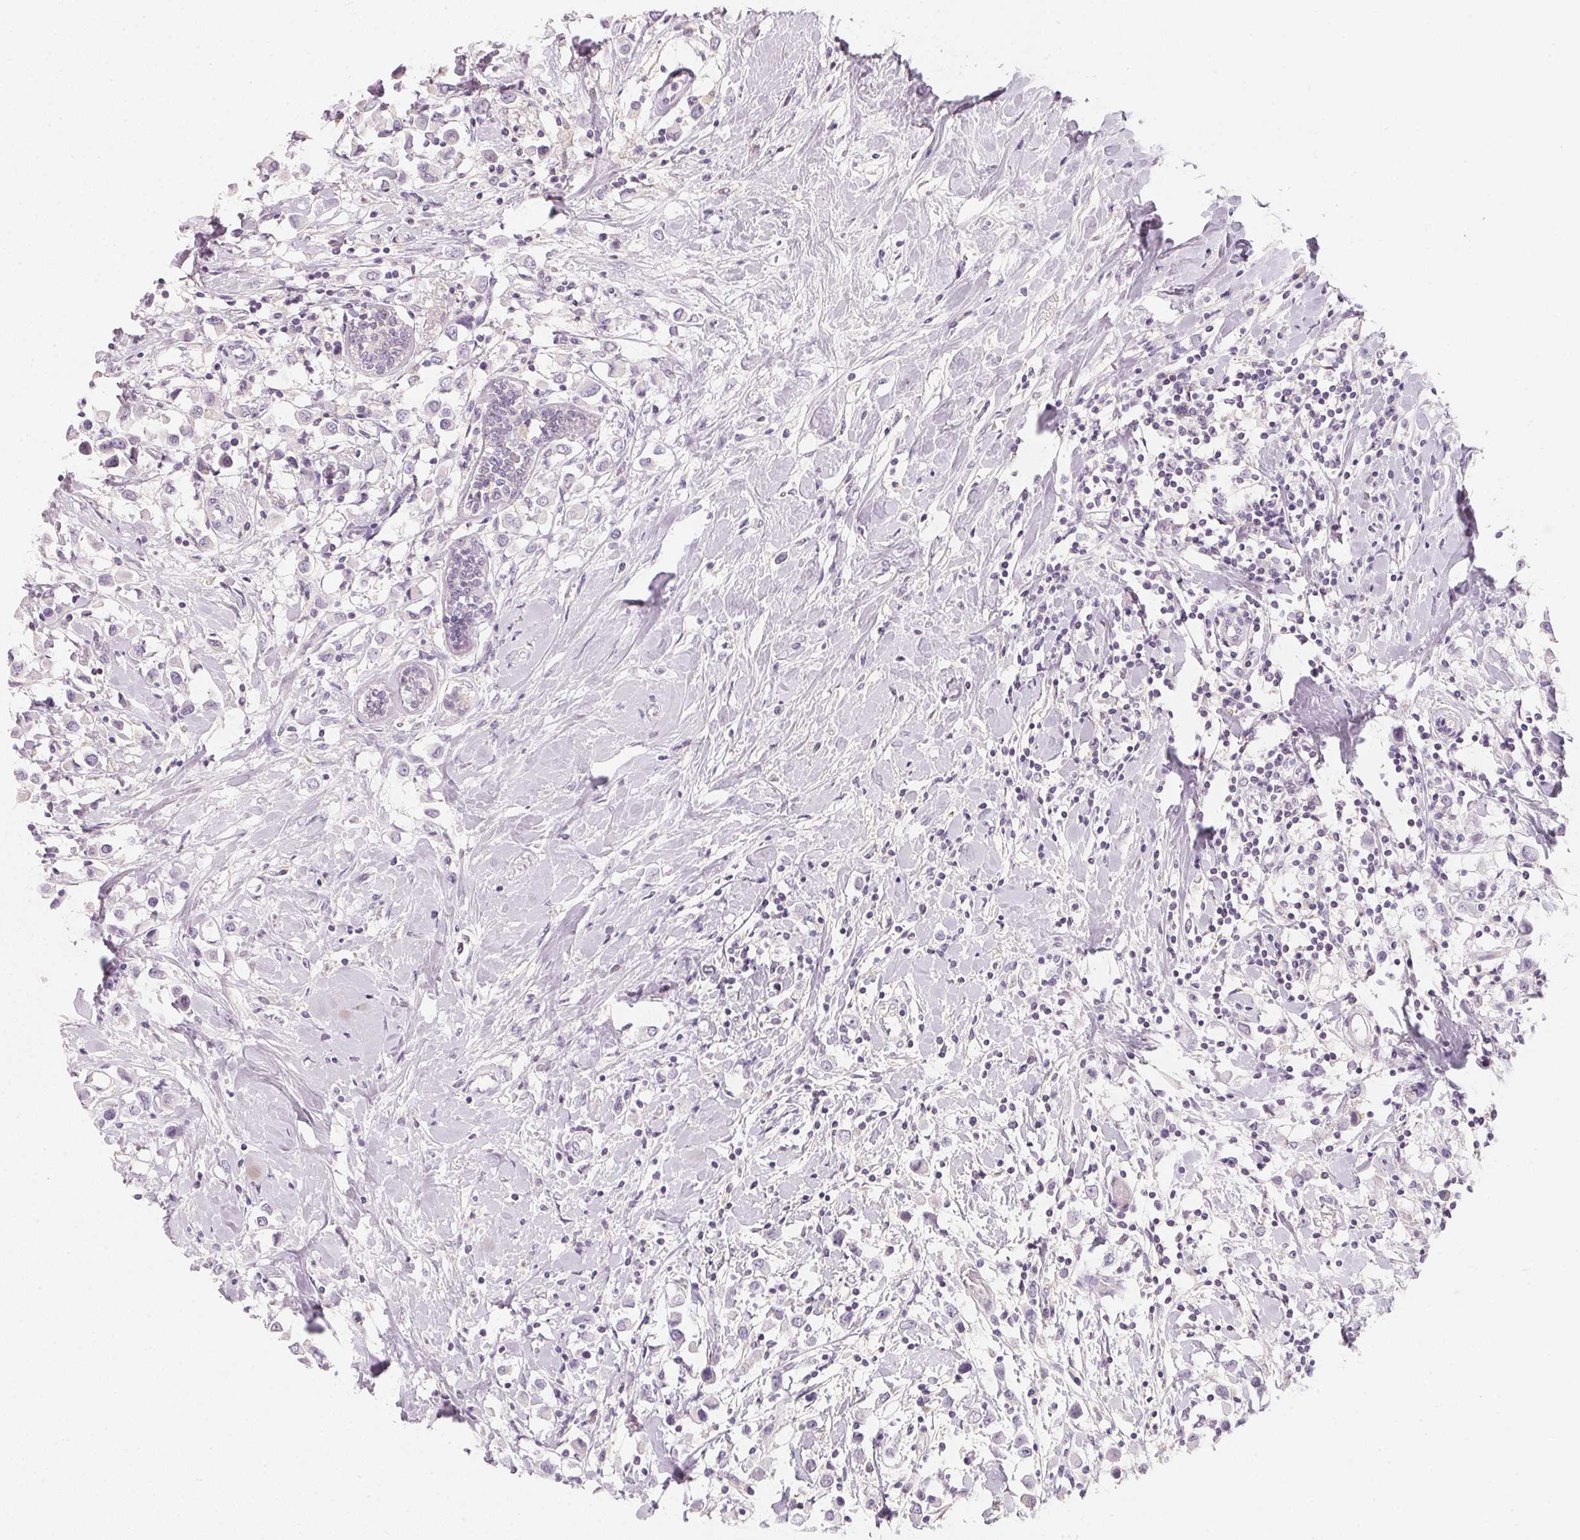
{"staining": {"intensity": "negative", "quantity": "none", "location": "none"}, "tissue": "breast cancer", "cell_type": "Tumor cells", "image_type": "cancer", "snomed": [{"axis": "morphology", "description": "Duct carcinoma"}, {"axis": "topography", "description": "Breast"}], "caption": "Immunohistochemistry (IHC) micrograph of breast invasive ductal carcinoma stained for a protein (brown), which displays no expression in tumor cells.", "gene": "CFAP276", "patient": {"sex": "female", "age": 61}}